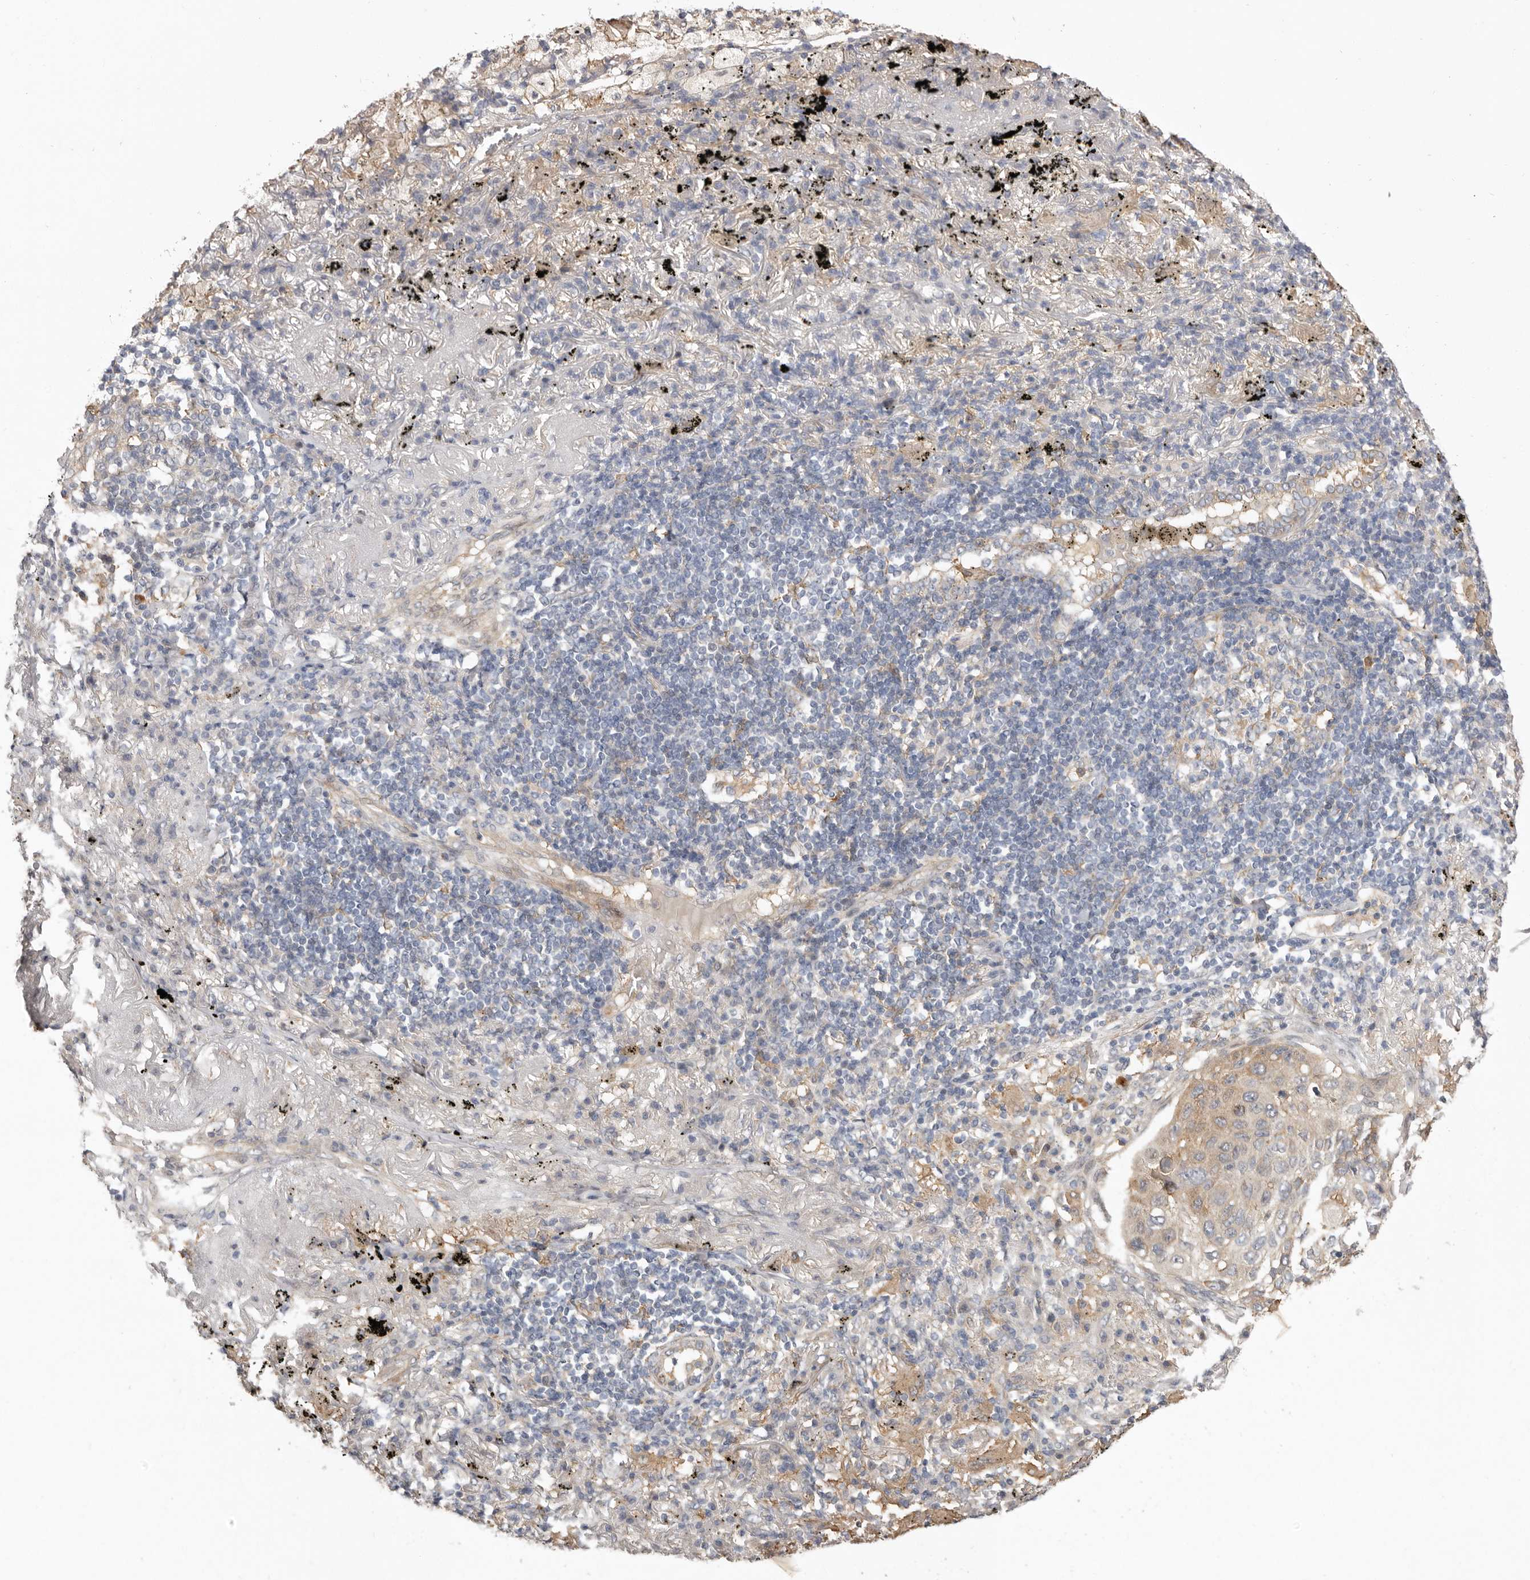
{"staining": {"intensity": "weak", "quantity": "<25%", "location": "cytoplasmic/membranous"}, "tissue": "lung cancer", "cell_type": "Tumor cells", "image_type": "cancer", "snomed": [{"axis": "morphology", "description": "Squamous cell carcinoma, NOS"}, {"axis": "topography", "description": "Lung"}], "caption": "This is a micrograph of immunohistochemistry staining of lung cancer, which shows no positivity in tumor cells.", "gene": "MSRB2", "patient": {"sex": "female", "age": 63}}